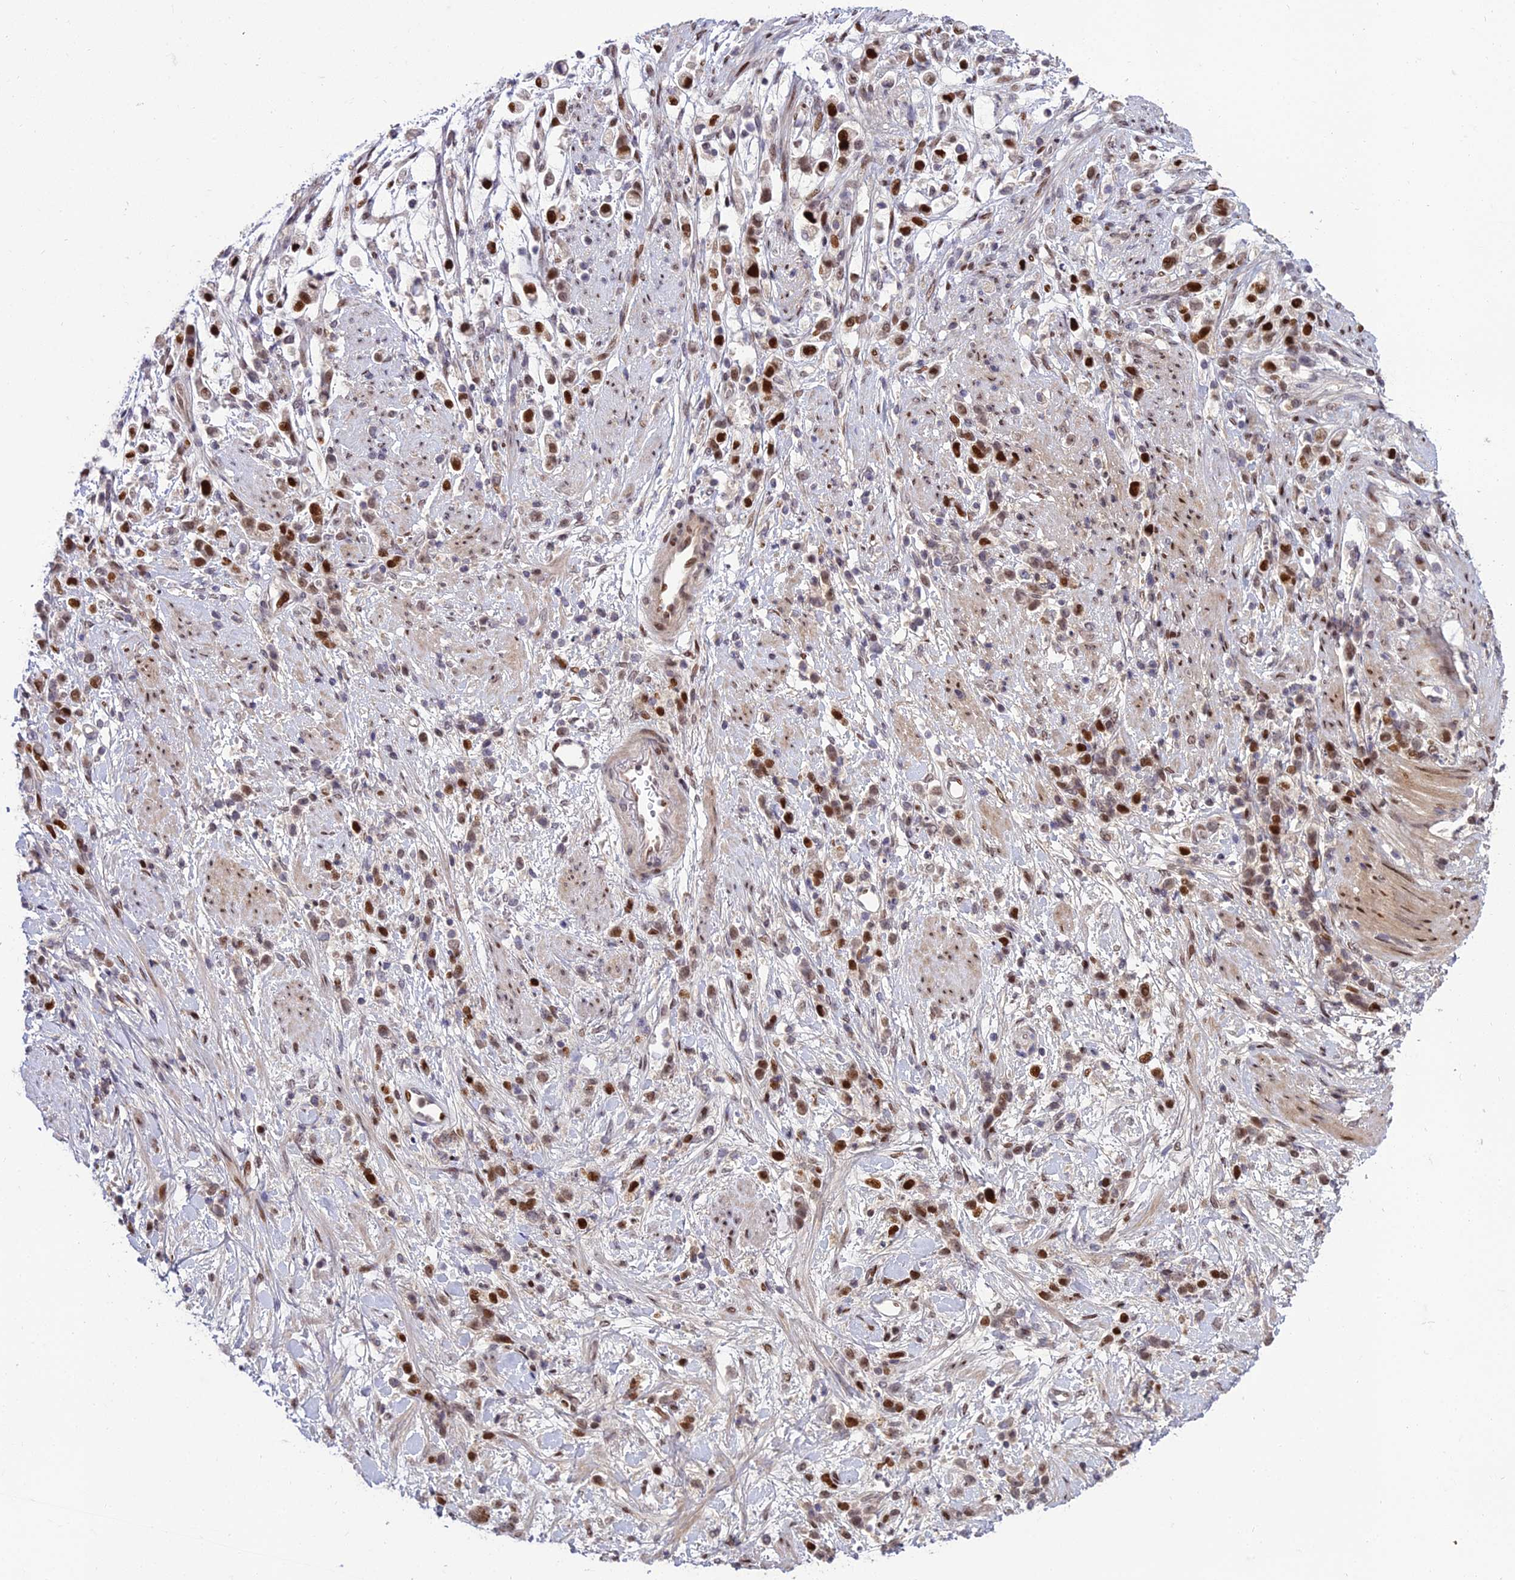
{"staining": {"intensity": "strong", "quantity": ">75%", "location": "nuclear"}, "tissue": "stomach cancer", "cell_type": "Tumor cells", "image_type": "cancer", "snomed": [{"axis": "morphology", "description": "Adenocarcinoma, NOS"}, {"axis": "topography", "description": "Stomach"}], "caption": "DAB immunohistochemical staining of stomach cancer (adenocarcinoma) reveals strong nuclear protein expression in about >75% of tumor cells.", "gene": "ZNF707", "patient": {"sex": "female", "age": 60}}